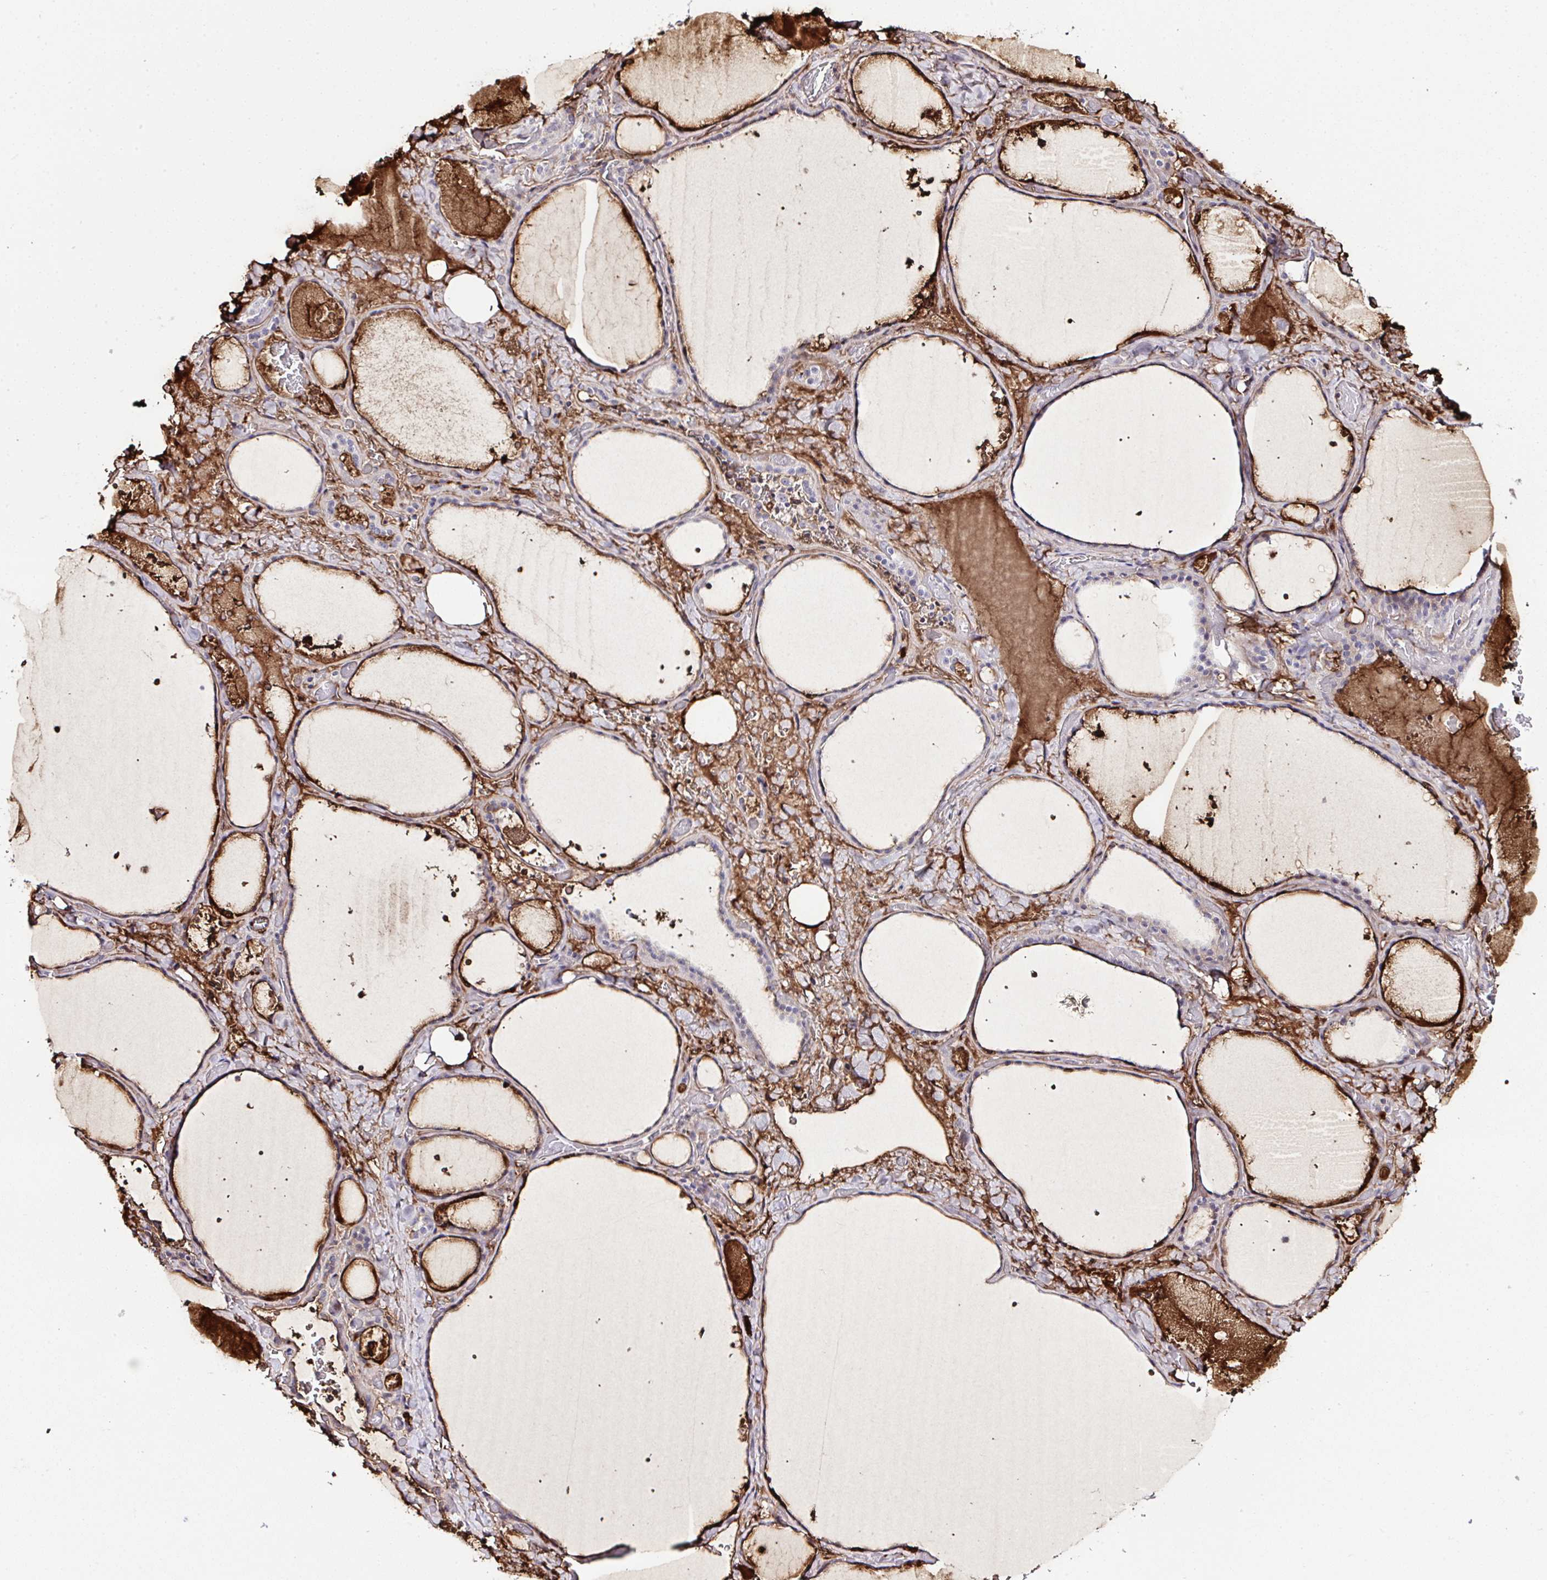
{"staining": {"intensity": "strong", "quantity": "25%-75%", "location": "cytoplasmic/membranous"}, "tissue": "thyroid gland", "cell_type": "Glandular cells", "image_type": "normal", "snomed": [{"axis": "morphology", "description": "Normal tissue, NOS"}, {"axis": "topography", "description": "Thyroid gland"}], "caption": "About 25%-75% of glandular cells in normal human thyroid gland reveal strong cytoplasmic/membranous protein staining as visualized by brown immunohistochemical staining.", "gene": "FBXO34", "patient": {"sex": "female", "age": 36}}